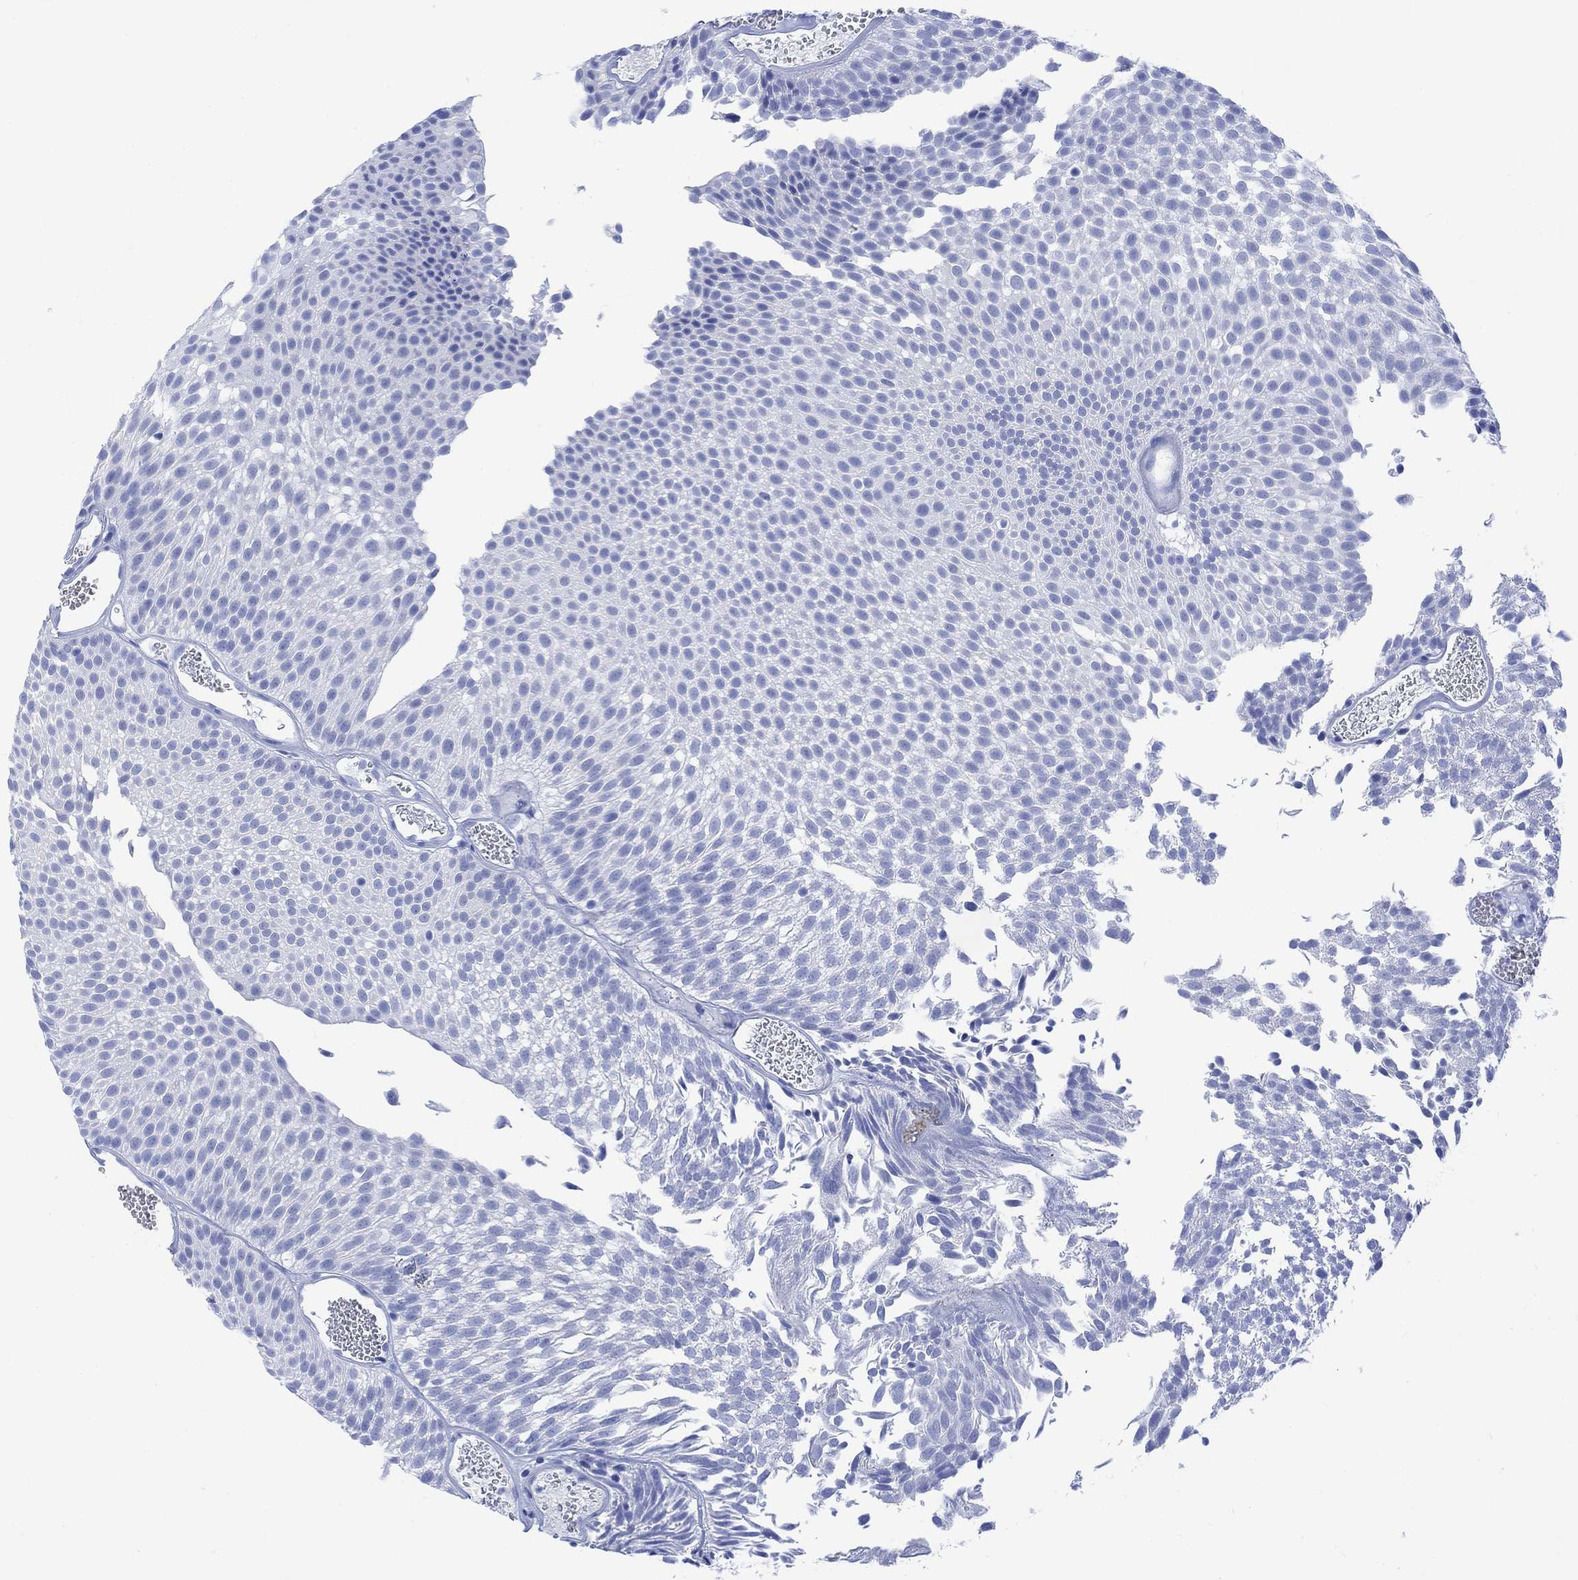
{"staining": {"intensity": "negative", "quantity": "none", "location": "none"}, "tissue": "urothelial cancer", "cell_type": "Tumor cells", "image_type": "cancer", "snomed": [{"axis": "morphology", "description": "Urothelial carcinoma, Low grade"}, {"axis": "topography", "description": "Urinary bladder"}], "caption": "Tumor cells show no significant expression in low-grade urothelial carcinoma. (Immunohistochemistry (ihc), brightfield microscopy, high magnification).", "gene": "CELF4", "patient": {"sex": "male", "age": 52}}